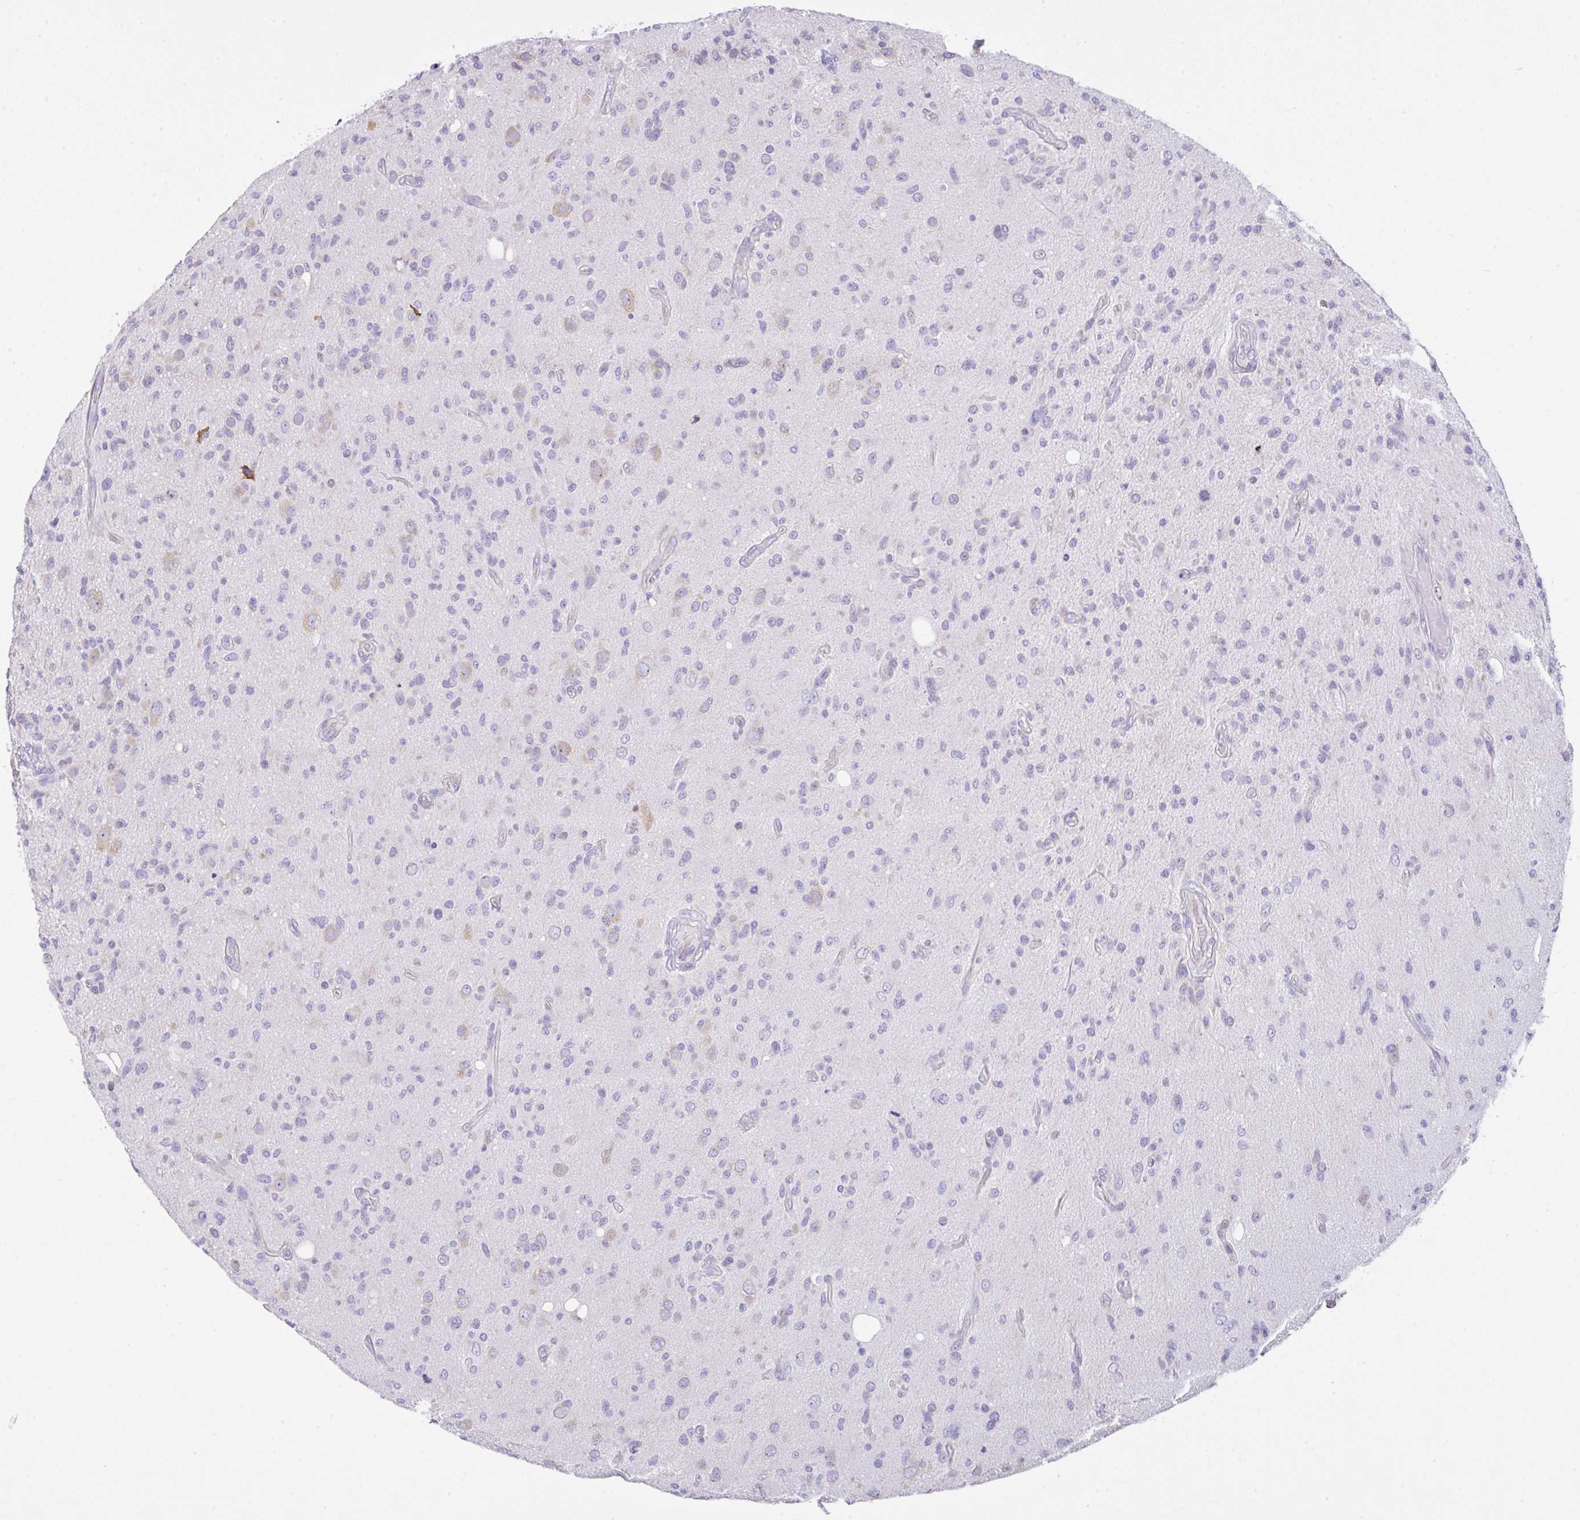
{"staining": {"intensity": "weak", "quantity": "<25%", "location": "cytoplasmic/membranous"}, "tissue": "glioma", "cell_type": "Tumor cells", "image_type": "cancer", "snomed": [{"axis": "morphology", "description": "Glioma, malignant, High grade"}, {"axis": "topography", "description": "Brain"}], "caption": "Image shows no significant protein positivity in tumor cells of malignant glioma (high-grade).", "gene": "GFPT2", "patient": {"sex": "female", "age": 67}}